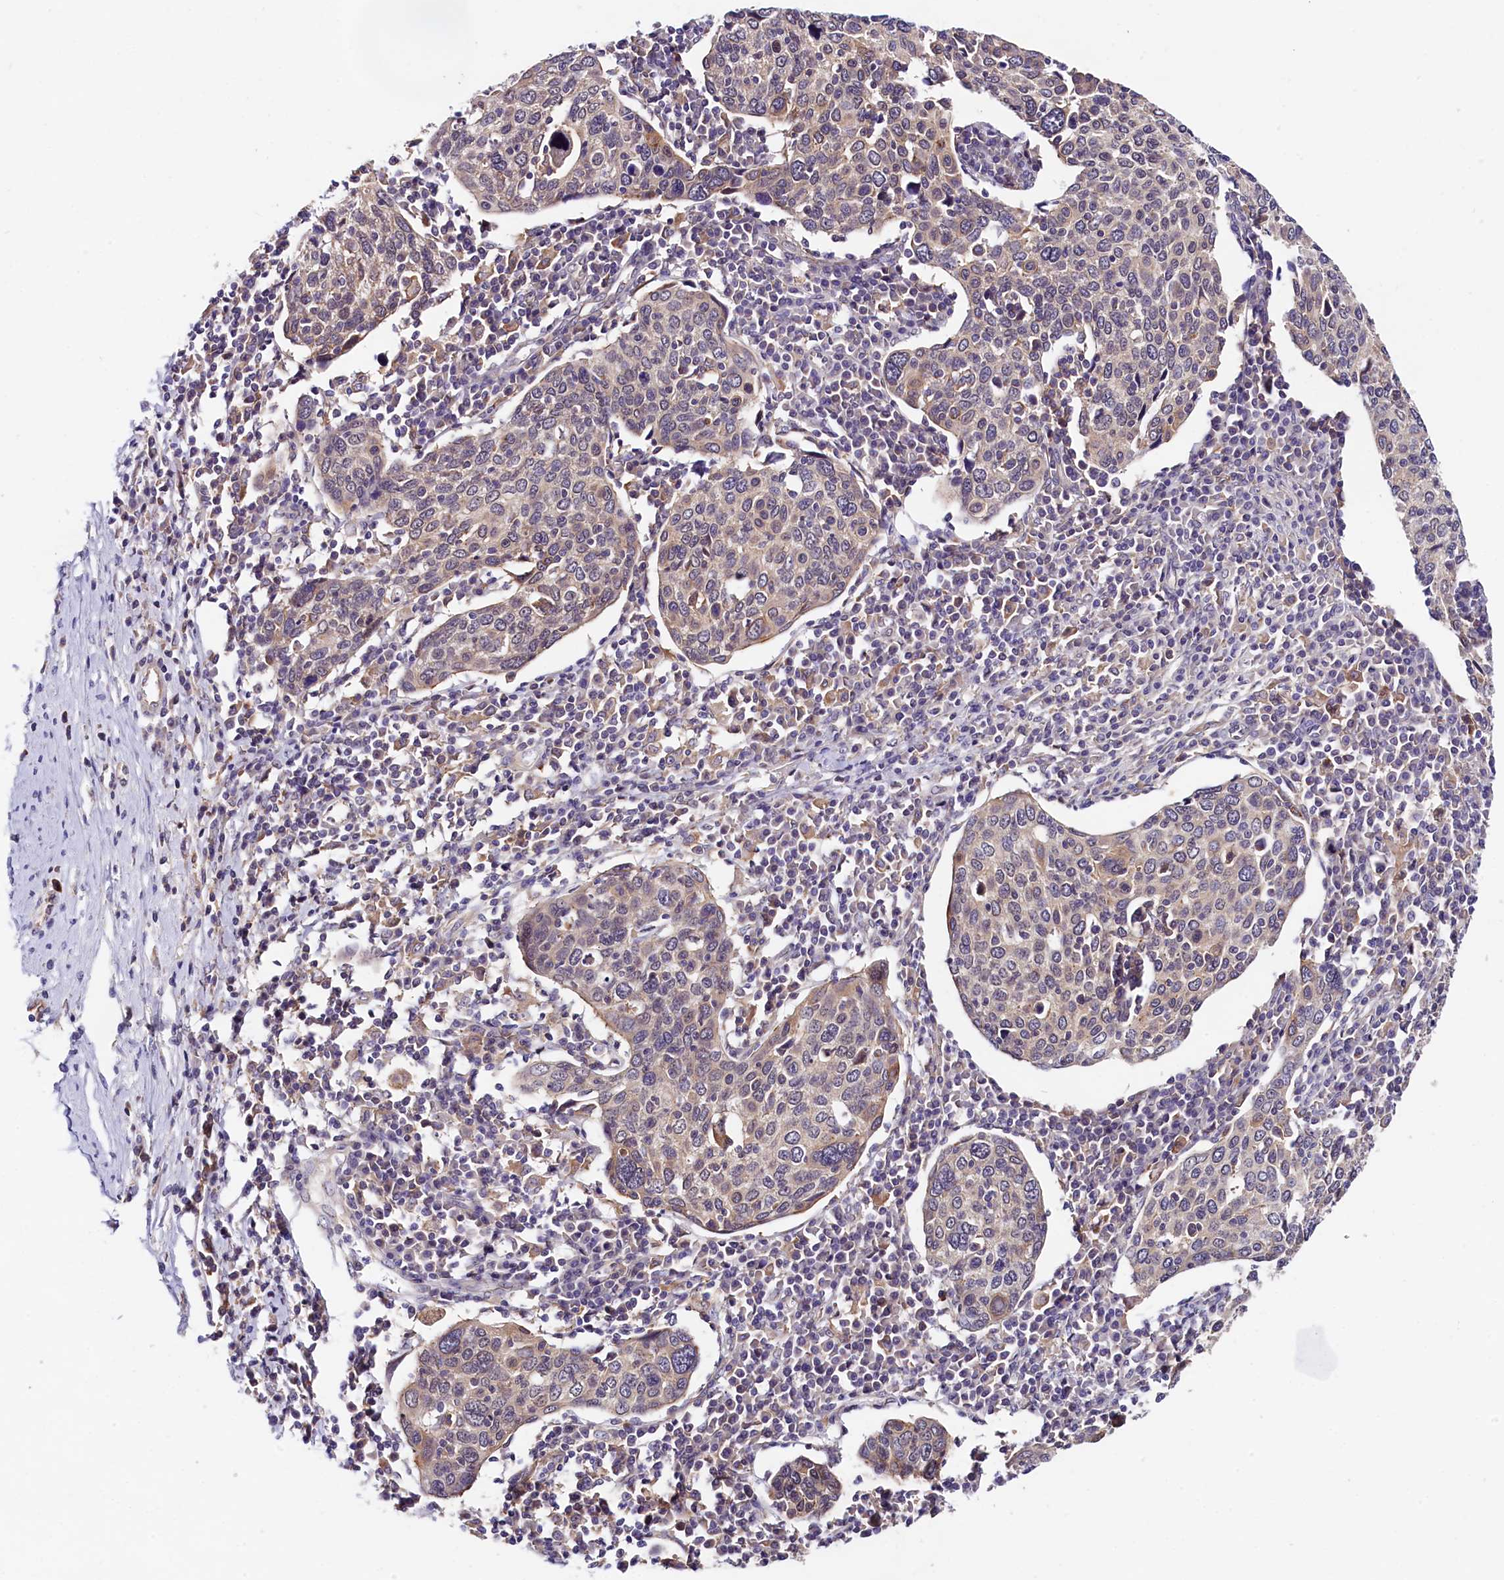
{"staining": {"intensity": "negative", "quantity": "none", "location": "none"}, "tissue": "cervical cancer", "cell_type": "Tumor cells", "image_type": "cancer", "snomed": [{"axis": "morphology", "description": "Squamous cell carcinoma, NOS"}, {"axis": "topography", "description": "Cervix"}], "caption": "DAB immunohistochemical staining of human cervical squamous cell carcinoma shows no significant expression in tumor cells. (DAB (3,3'-diaminobenzidine) immunohistochemistry (IHC) visualized using brightfield microscopy, high magnification).", "gene": "OAS3", "patient": {"sex": "female", "age": 40}}